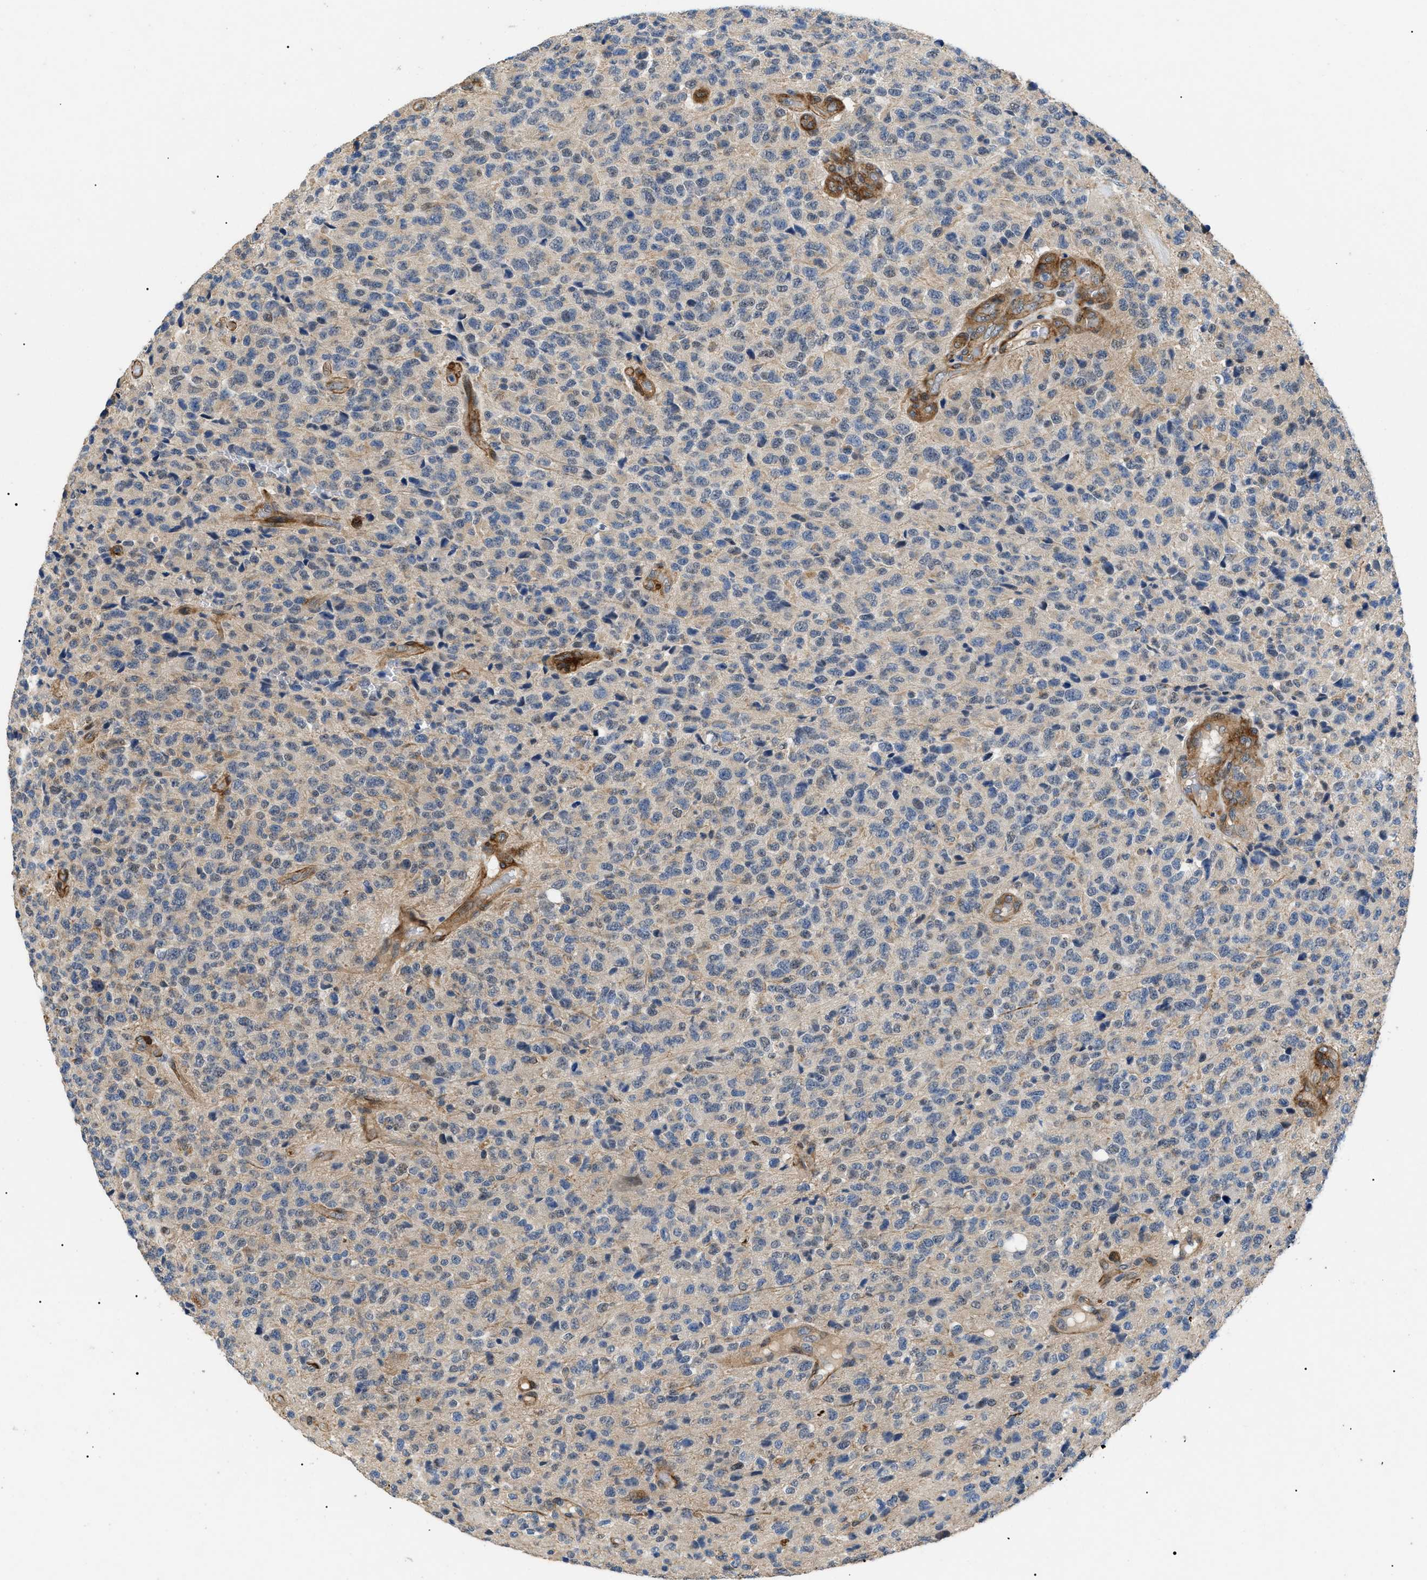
{"staining": {"intensity": "weak", "quantity": "25%-75%", "location": "cytoplasmic/membranous,nuclear"}, "tissue": "glioma", "cell_type": "Tumor cells", "image_type": "cancer", "snomed": [{"axis": "morphology", "description": "Glioma, malignant, High grade"}, {"axis": "topography", "description": "pancreas cauda"}], "caption": "Human malignant glioma (high-grade) stained with a protein marker exhibits weak staining in tumor cells.", "gene": "CRCP", "patient": {"sex": "male", "age": 60}}